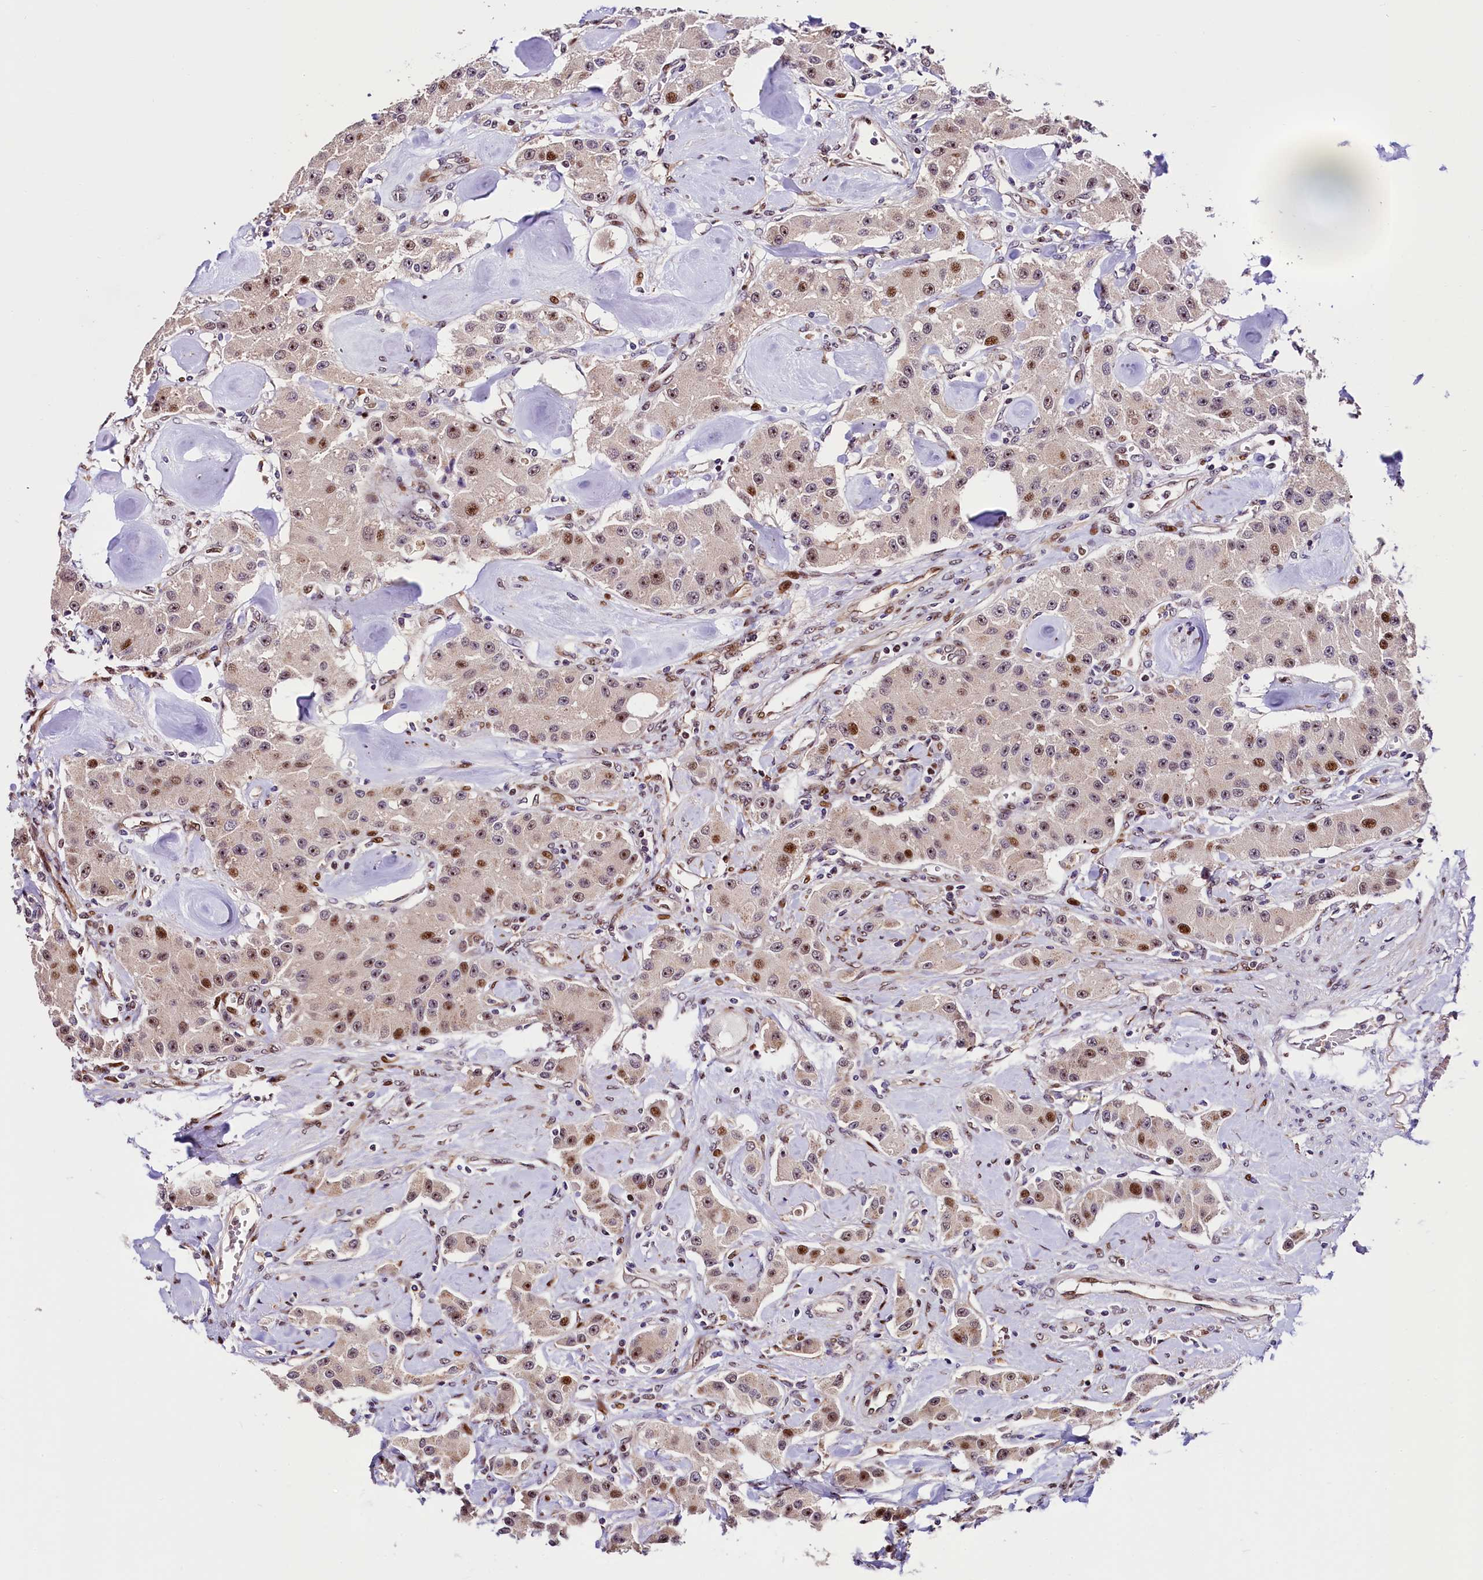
{"staining": {"intensity": "strong", "quantity": "<25%", "location": "nuclear"}, "tissue": "carcinoid", "cell_type": "Tumor cells", "image_type": "cancer", "snomed": [{"axis": "morphology", "description": "Carcinoid, malignant, NOS"}, {"axis": "topography", "description": "Pancreas"}], "caption": "A brown stain labels strong nuclear staining of a protein in human carcinoid tumor cells. (brown staining indicates protein expression, while blue staining denotes nuclei).", "gene": "TRMT112", "patient": {"sex": "male", "age": 41}}